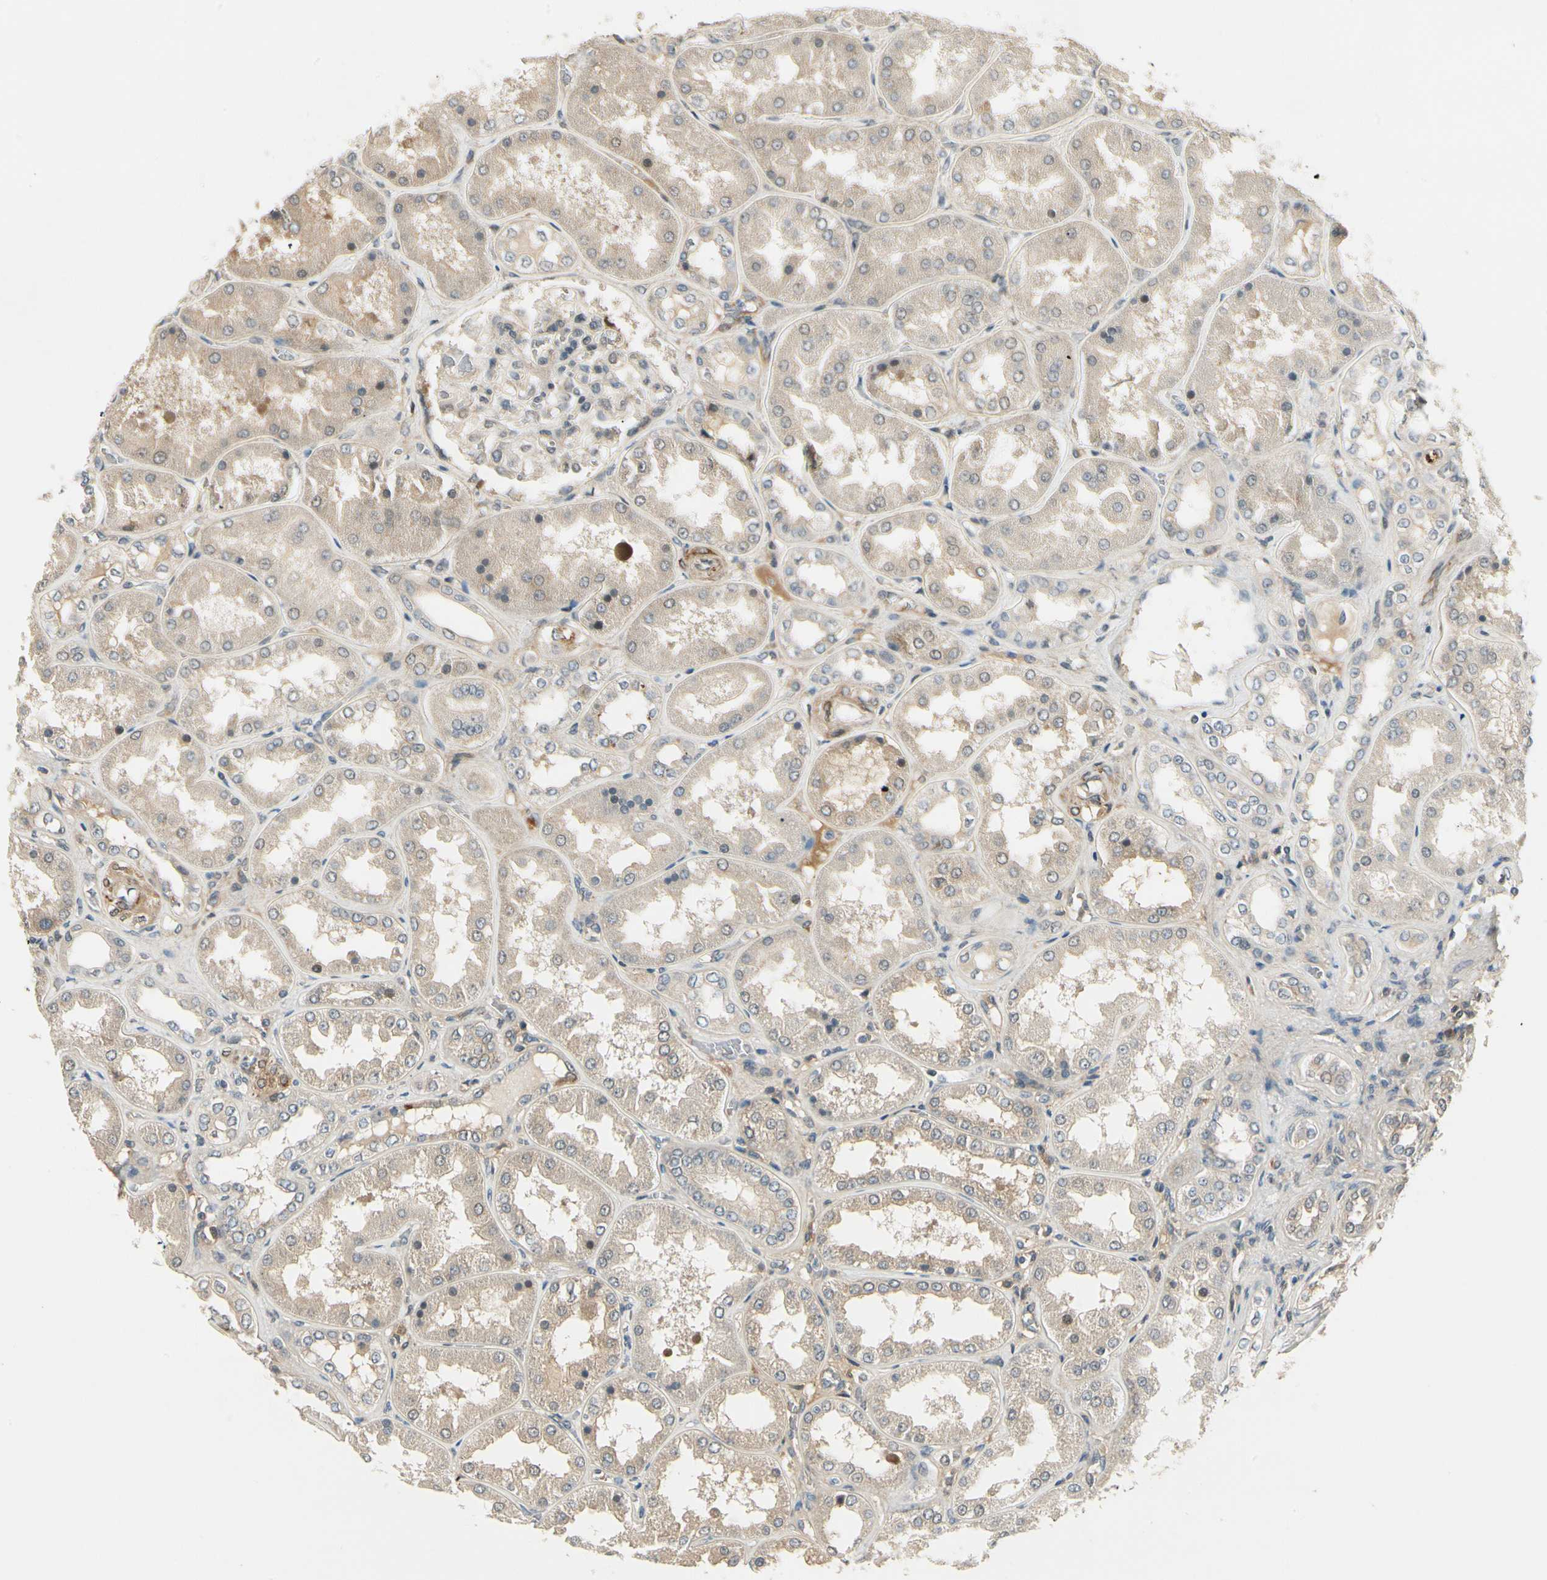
{"staining": {"intensity": "negative", "quantity": "none", "location": "none"}, "tissue": "kidney", "cell_type": "Cells in glomeruli", "image_type": "normal", "snomed": [{"axis": "morphology", "description": "Normal tissue, NOS"}, {"axis": "topography", "description": "Kidney"}], "caption": "The immunohistochemistry (IHC) micrograph has no significant expression in cells in glomeruli of kidney.", "gene": "EPHB3", "patient": {"sex": "female", "age": 56}}